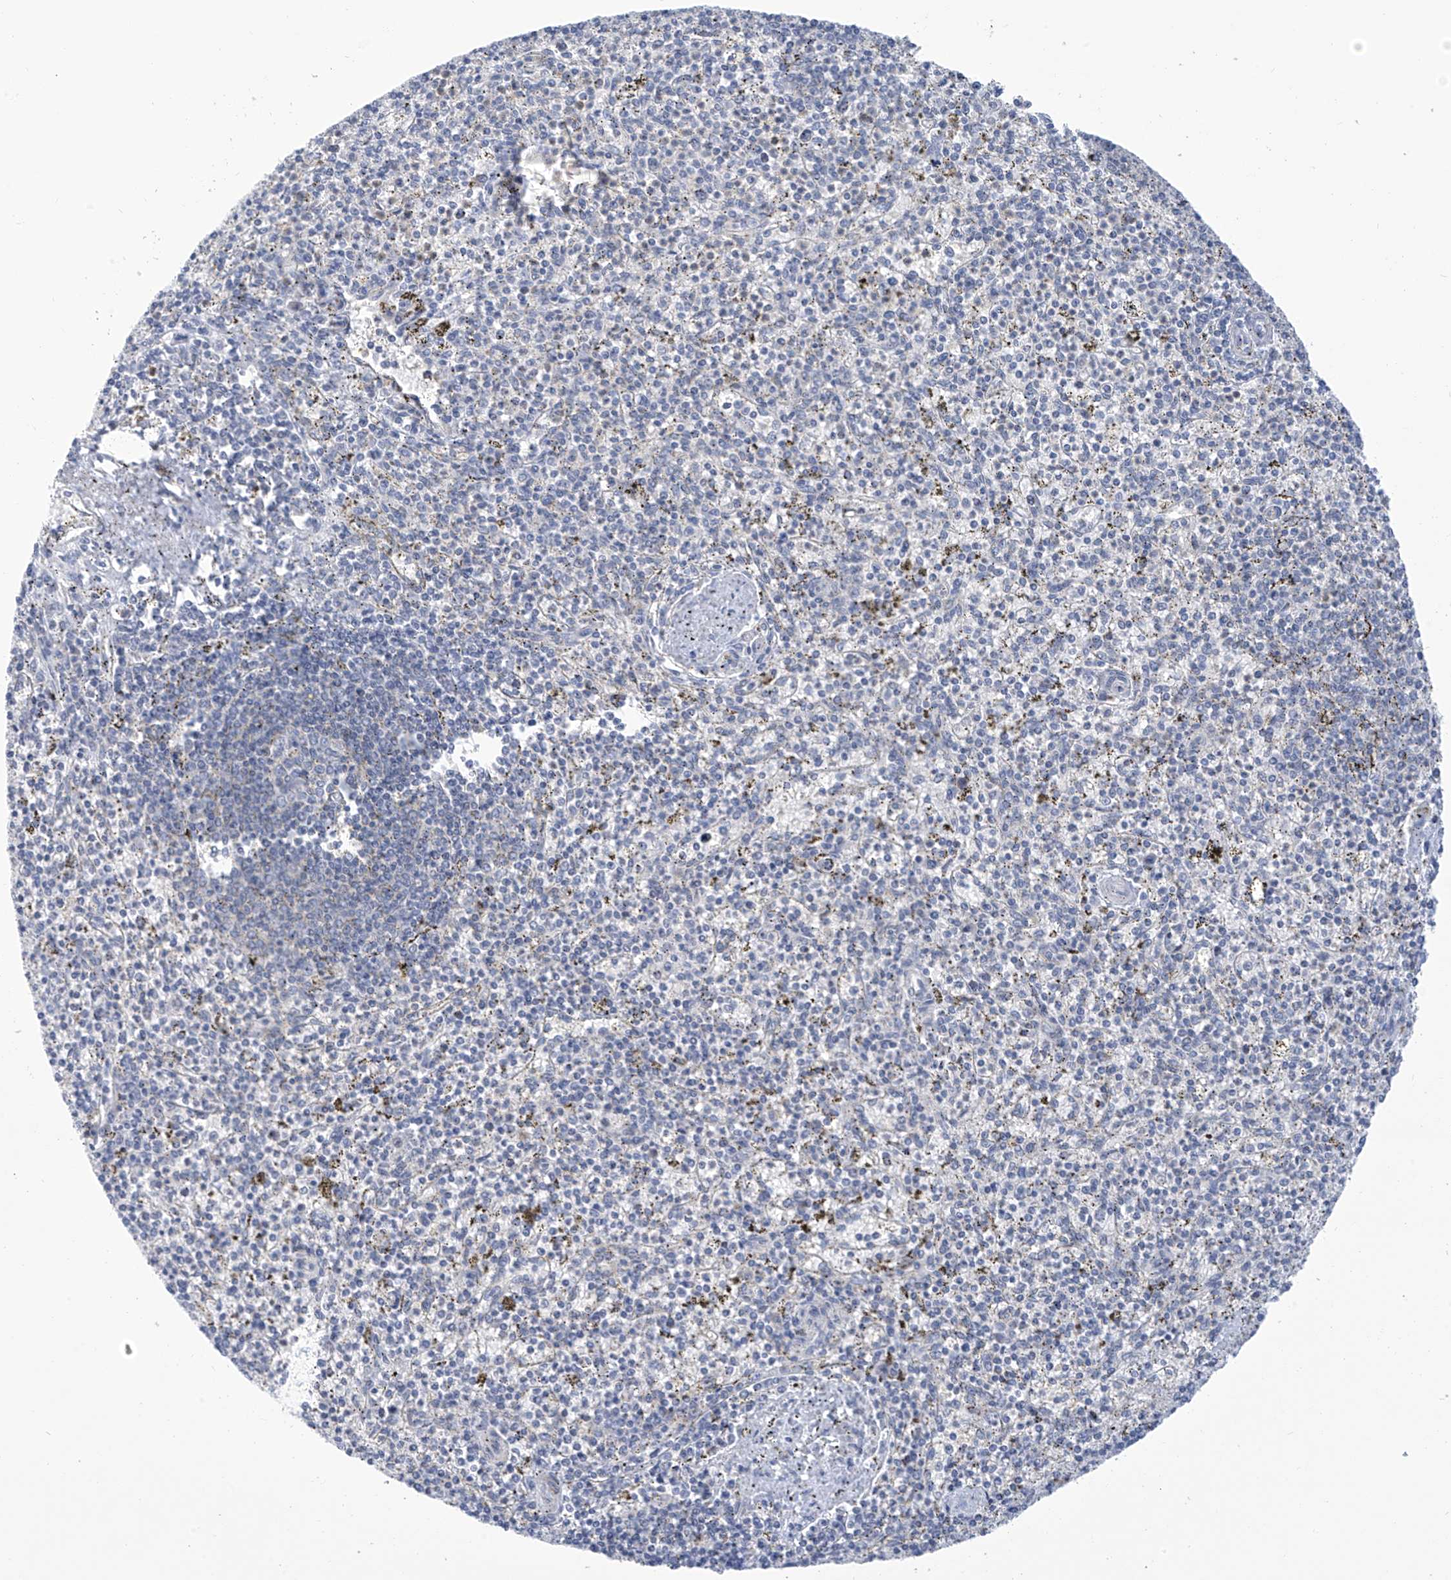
{"staining": {"intensity": "negative", "quantity": "none", "location": "none"}, "tissue": "spleen", "cell_type": "Cells in red pulp", "image_type": "normal", "snomed": [{"axis": "morphology", "description": "Normal tissue, NOS"}, {"axis": "topography", "description": "Spleen"}], "caption": "IHC photomicrograph of unremarkable spleen stained for a protein (brown), which exhibits no positivity in cells in red pulp. (Brightfield microscopy of DAB immunohistochemistry at high magnification).", "gene": "IBA57", "patient": {"sex": "male", "age": 72}}